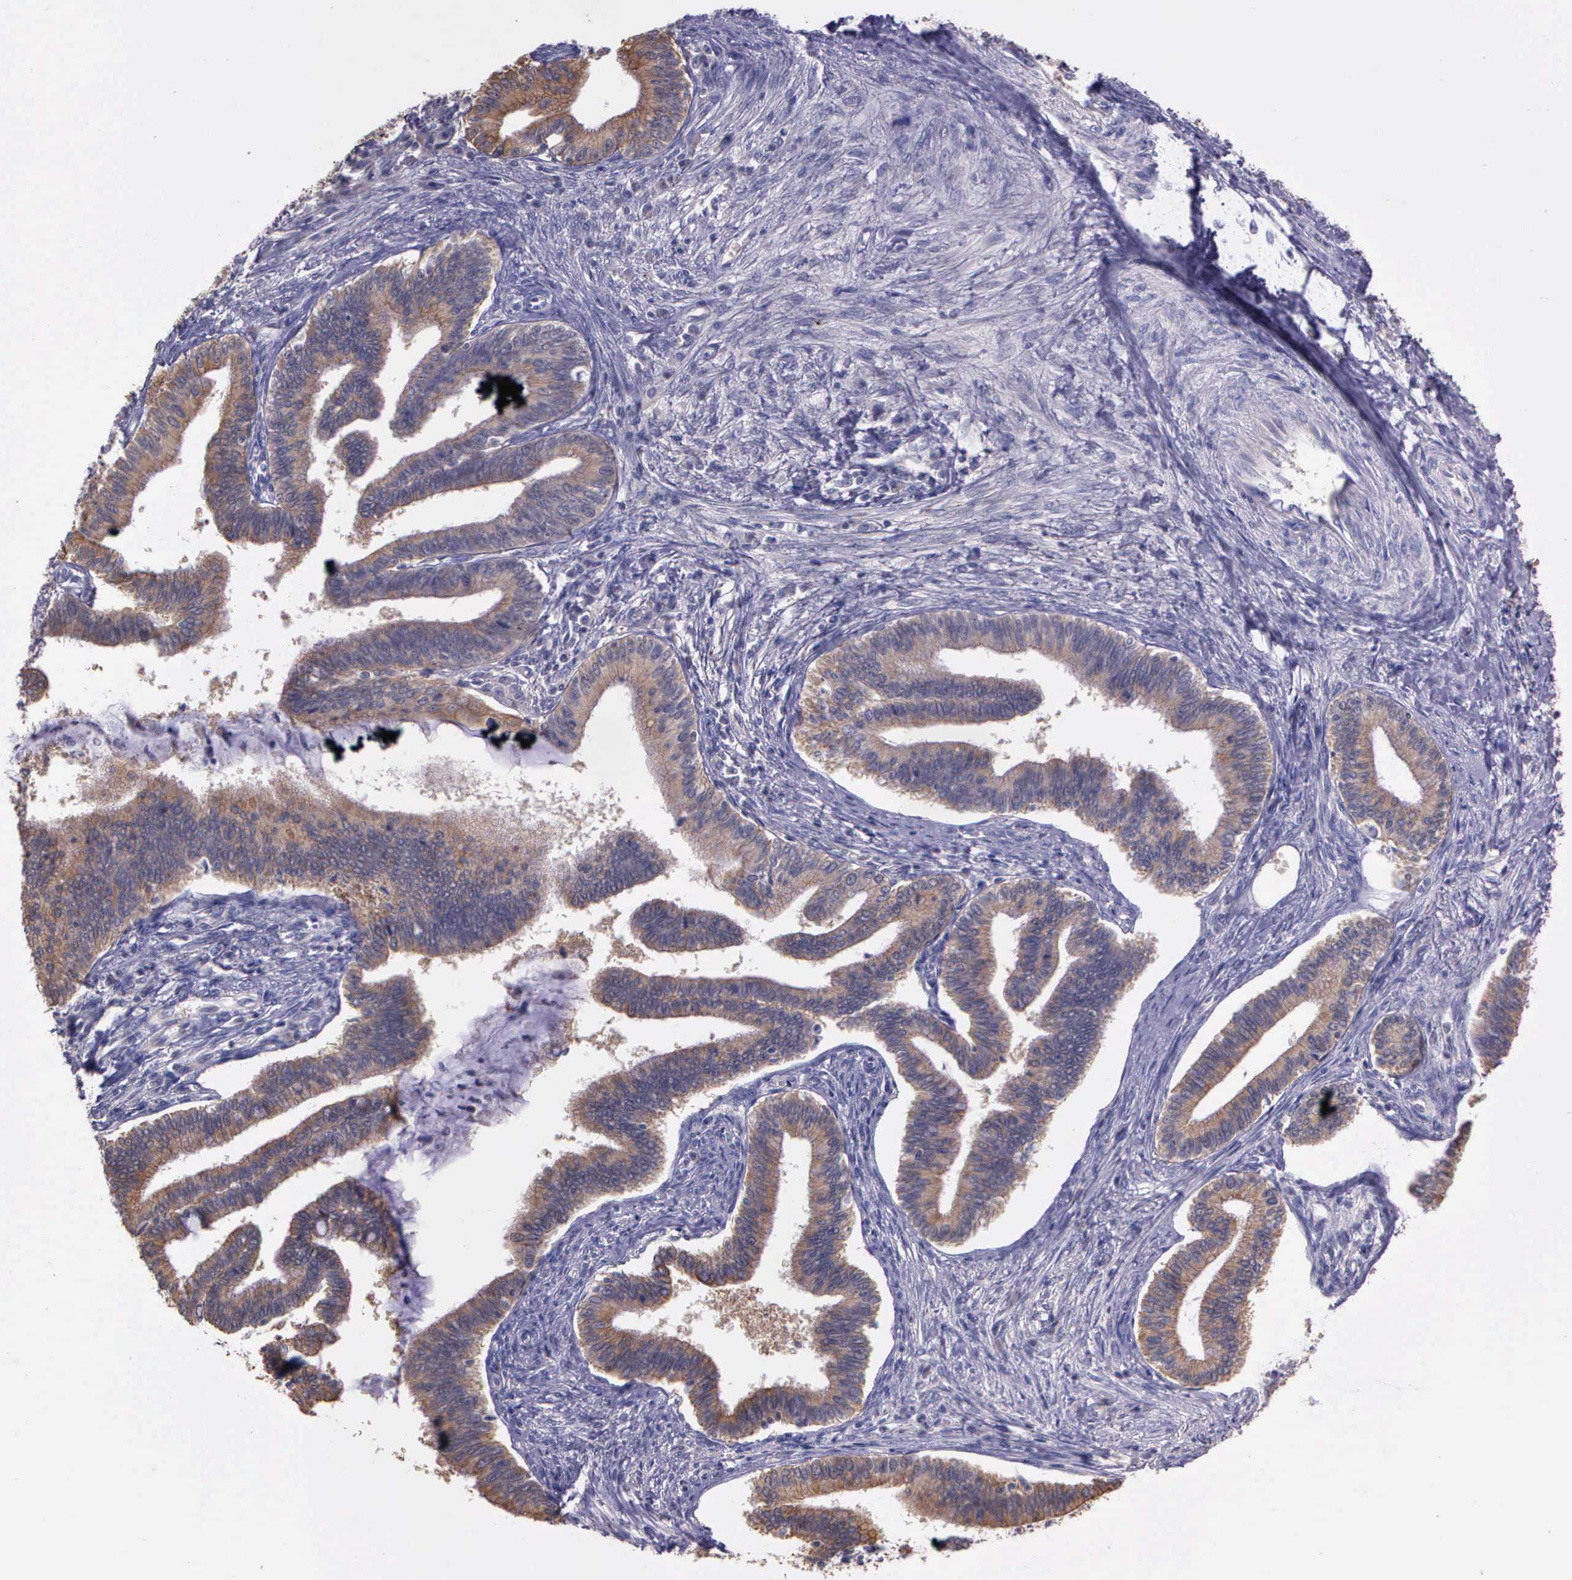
{"staining": {"intensity": "weak", "quantity": ">75%", "location": "cytoplasmic/membranous"}, "tissue": "cervical cancer", "cell_type": "Tumor cells", "image_type": "cancer", "snomed": [{"axis": "morphology", "description": "Adenocarcinoma, NOS"}, {"axis": "topography", "description": "Cervix"}], "caption": "IHC micrograph of neoplastic tissue: human cervical adenocarcinoma stained using IHC shows low levels of weak protein expression localized specifically in the cytoplasmic/membranous of tumor cells, appearing as a cytoplasmic/membranous brown color.", "gene": "IGBP1", "patient": {"sex": "female", "age": 36}}